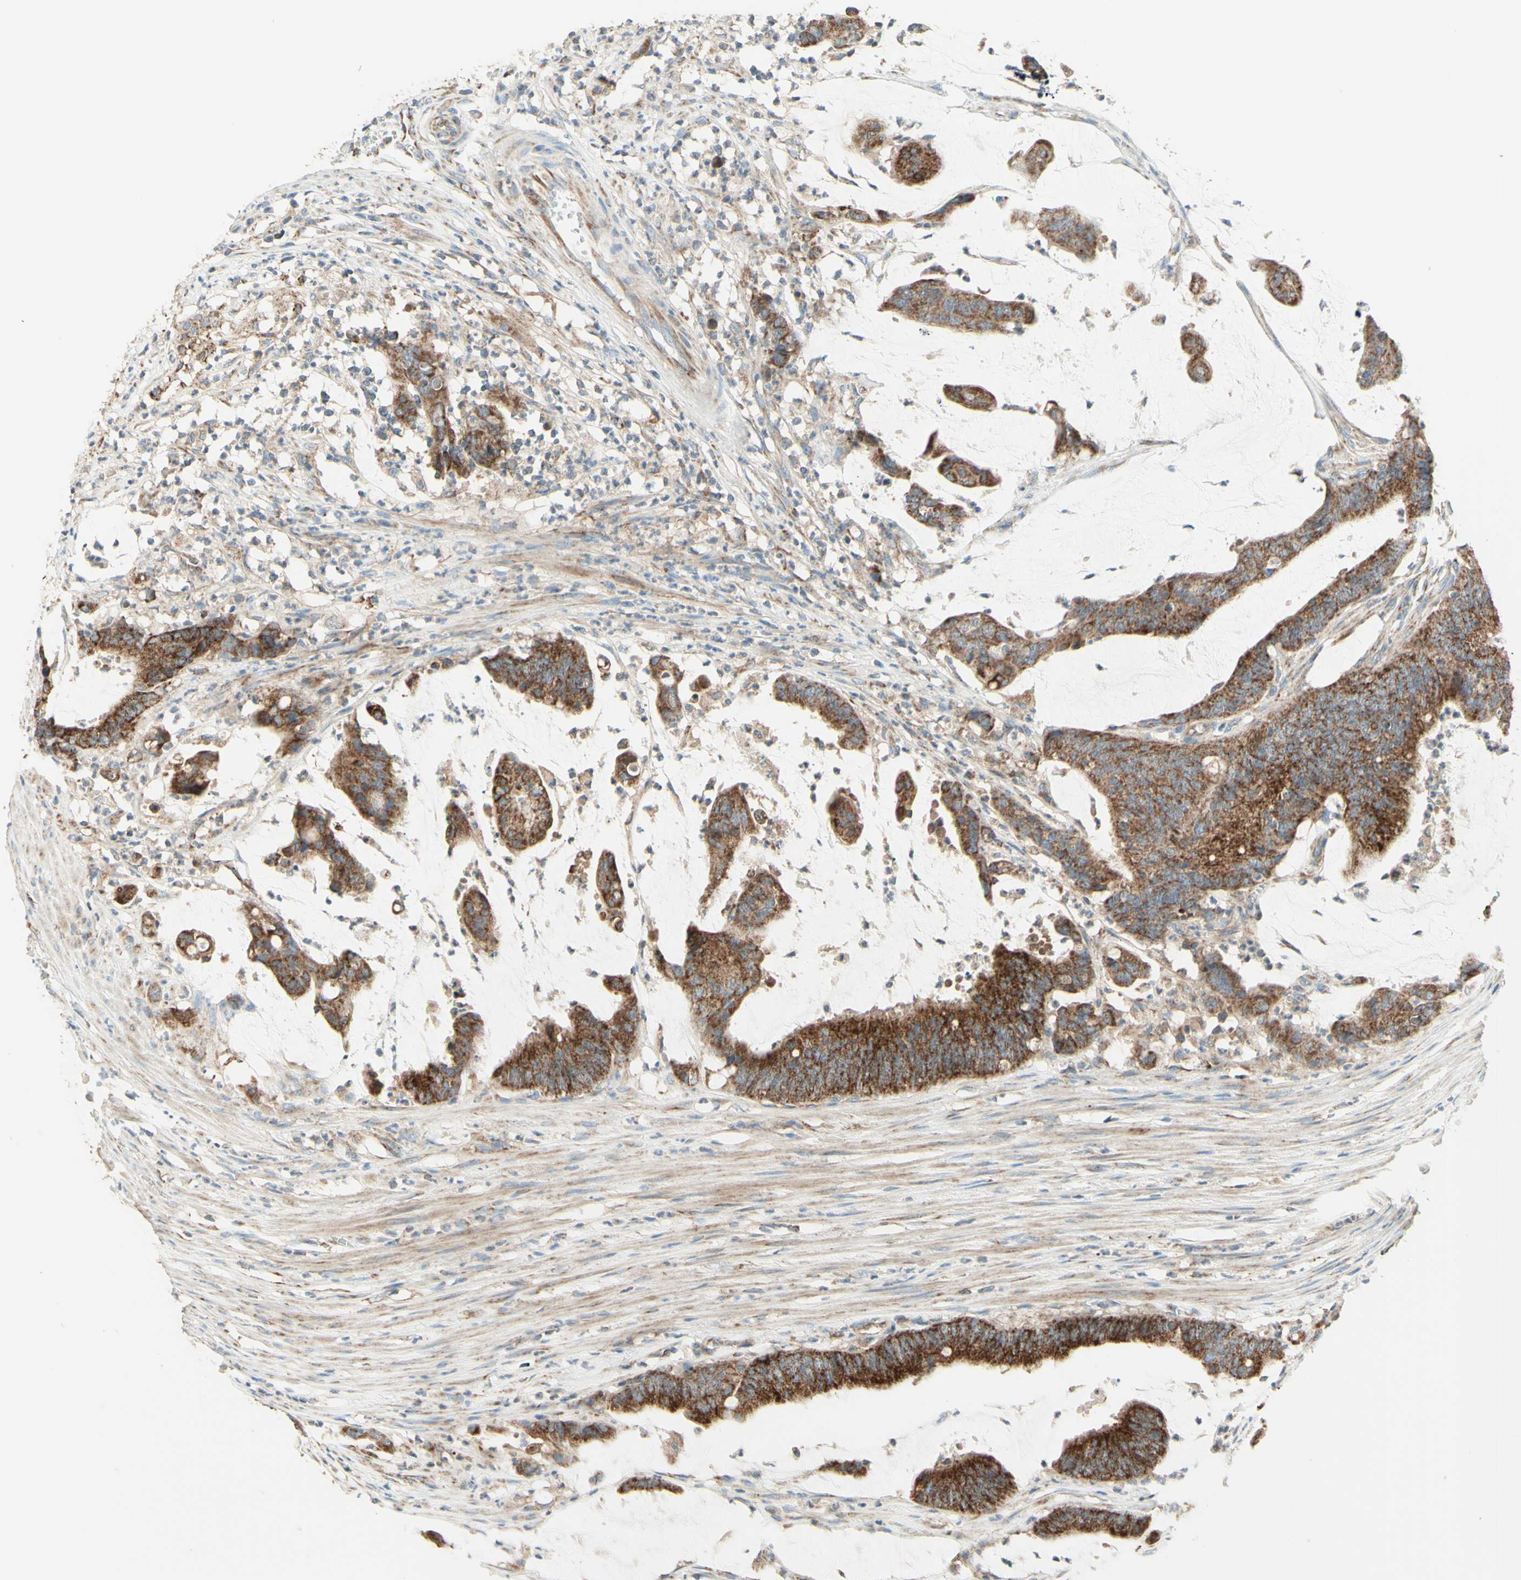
{"staining": {"intensity": "strong", "quantity": ">75%", "location": "cytoplasmic/membranous"}, "tissue": "colorectal cancer", "cell_type": "Tumor cells", "image_type": "cancer", "snomed": [{"axis": "morphology", "description": "Adenocarcinoma, NOS"}, {"axis": "topography", "description": "Rectum"}], "caption": "Brown immunohistochemical staining in colorectal cancer reveals strong cytoplasmic/membranous staining in approximately >75% of tumor cells.", "gene": "ARMC10", "patient": {"sex": "female", "age": 66}}